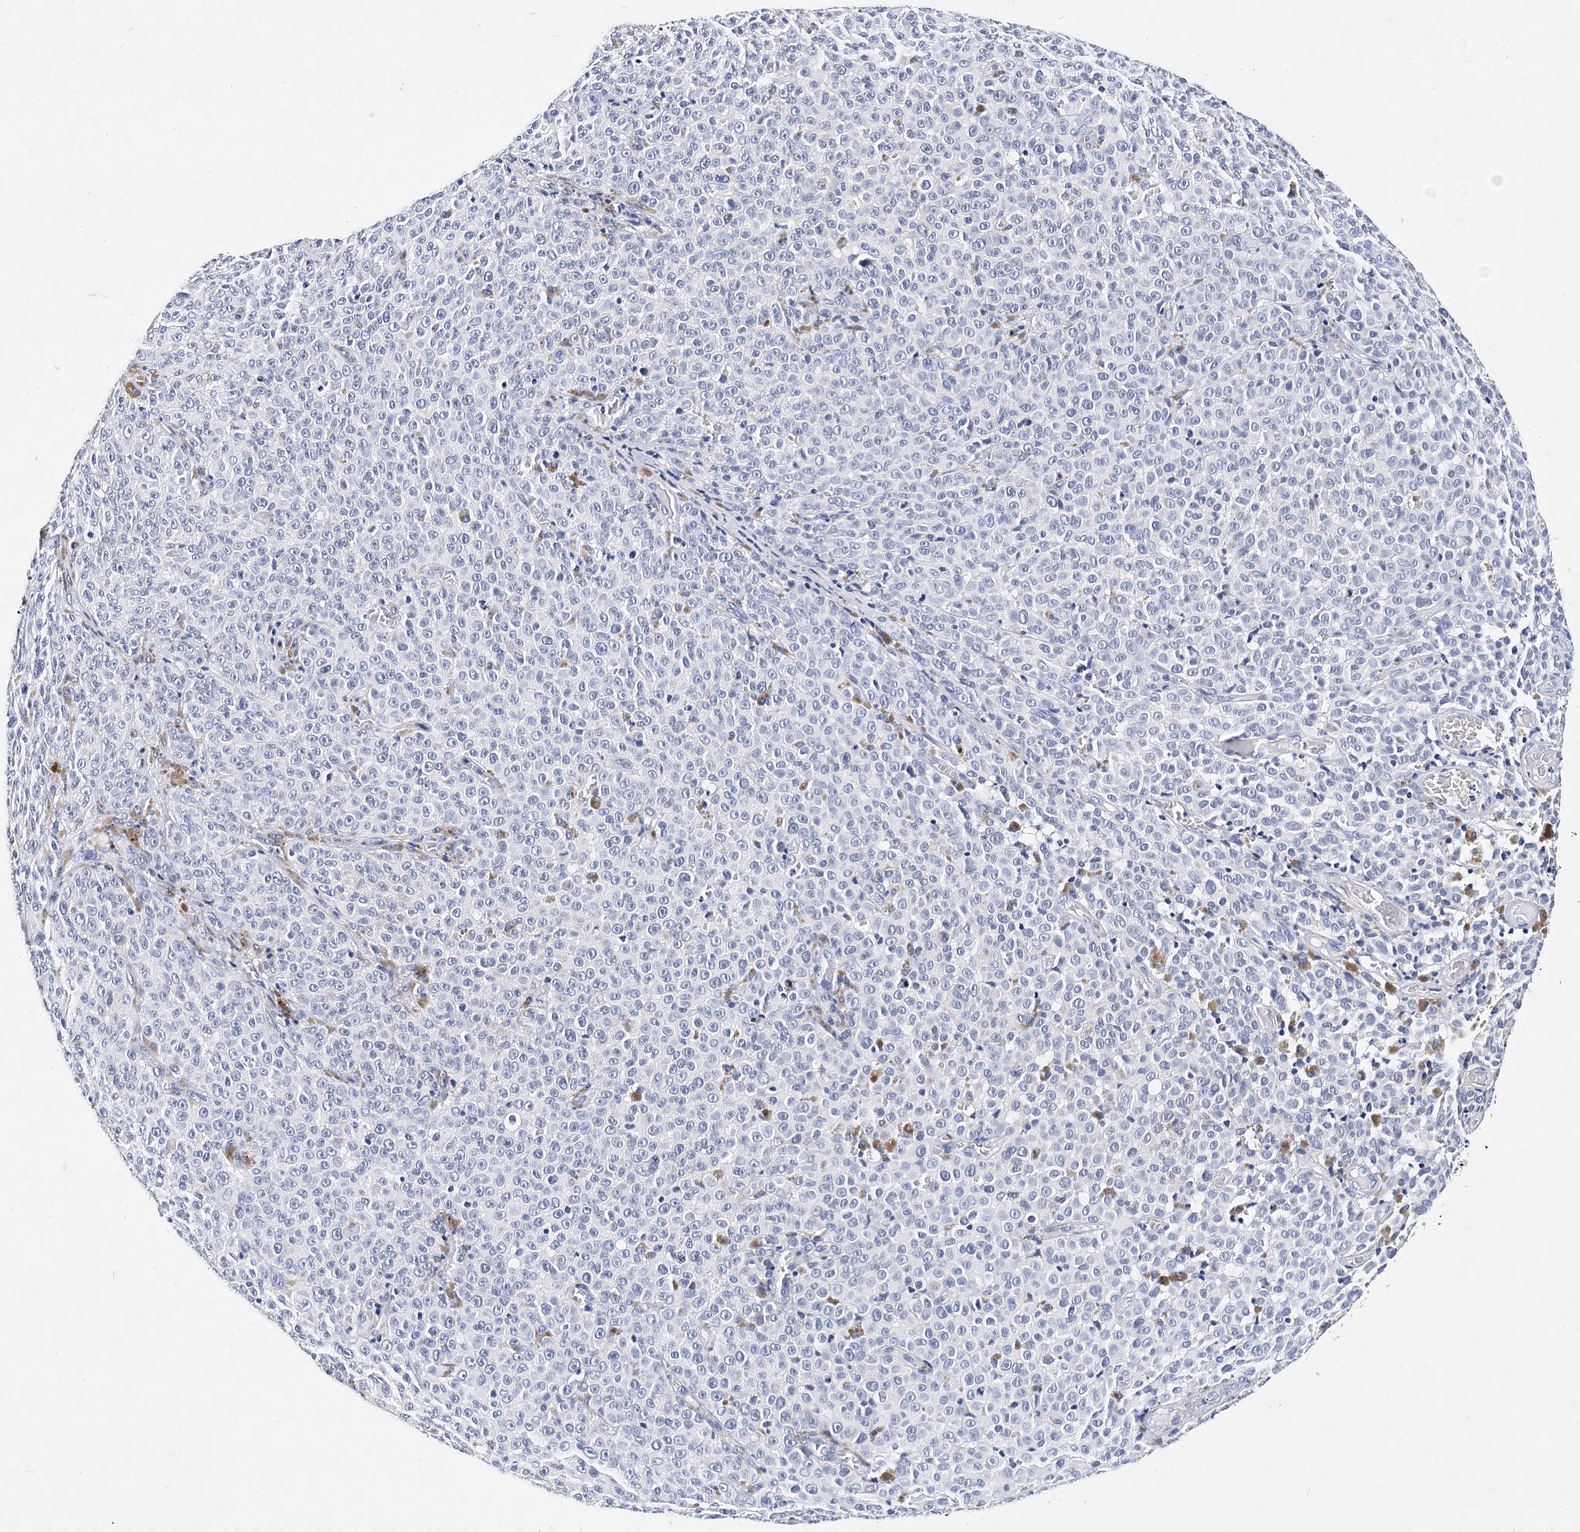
{"staining": {"intensity": "negative", "quantity": "none", "location": "none"}, "tissue": "melanoma", "cell_type": "Tumor cells", "image_type": "cancer", "snomed": [{"axis": "morphology", "description": "Malignant melanoma, NOS"}, {"axis": "topography", "description": "Skin"}], "caption": "An image of melanoma stained for a protein demonstrates no brown staining in tumor cells.", "gene": "ITGA2B", "patient": {"sex": "female", "age": 82}}